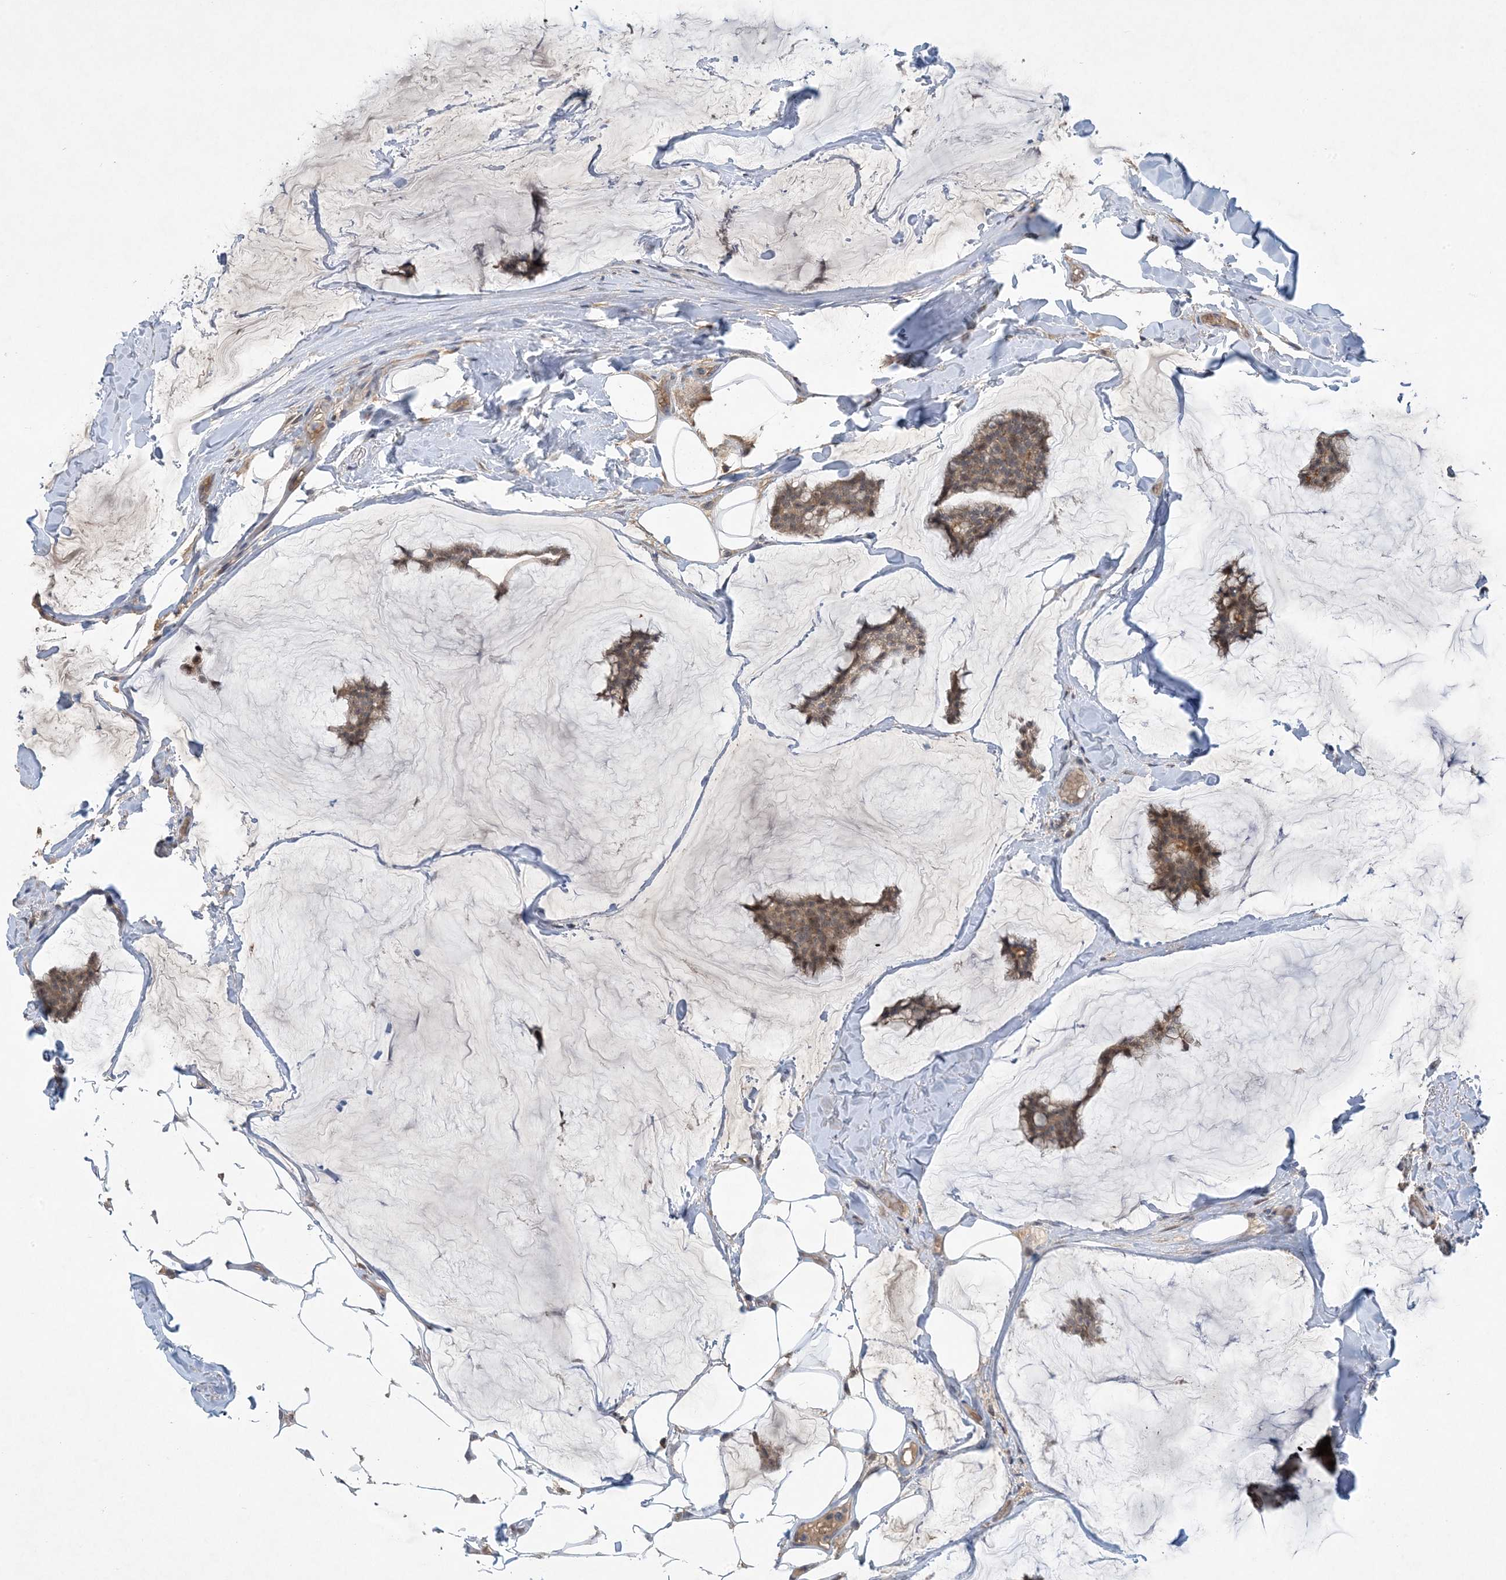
{"staining": {"intensity": "weak", "quantity": ">75%", "location": "cytoplasmic/membranous"}, "tissue": "breast cancer", "cell_type": "Tumor cells", "image_type": "cancer", "snomed": [{"axis": "morphology", "description": "Duct carcinoma"}, {"axis": "topography", "description": "Breast"}], "caption": "A brown stain highlights weak cytoplasmic/membranous expression of a protein in intraductal carcinoma (breast) tumor cells.", "gene": "UBE2E1", "patient": {"sex": "female", "age": 93}}